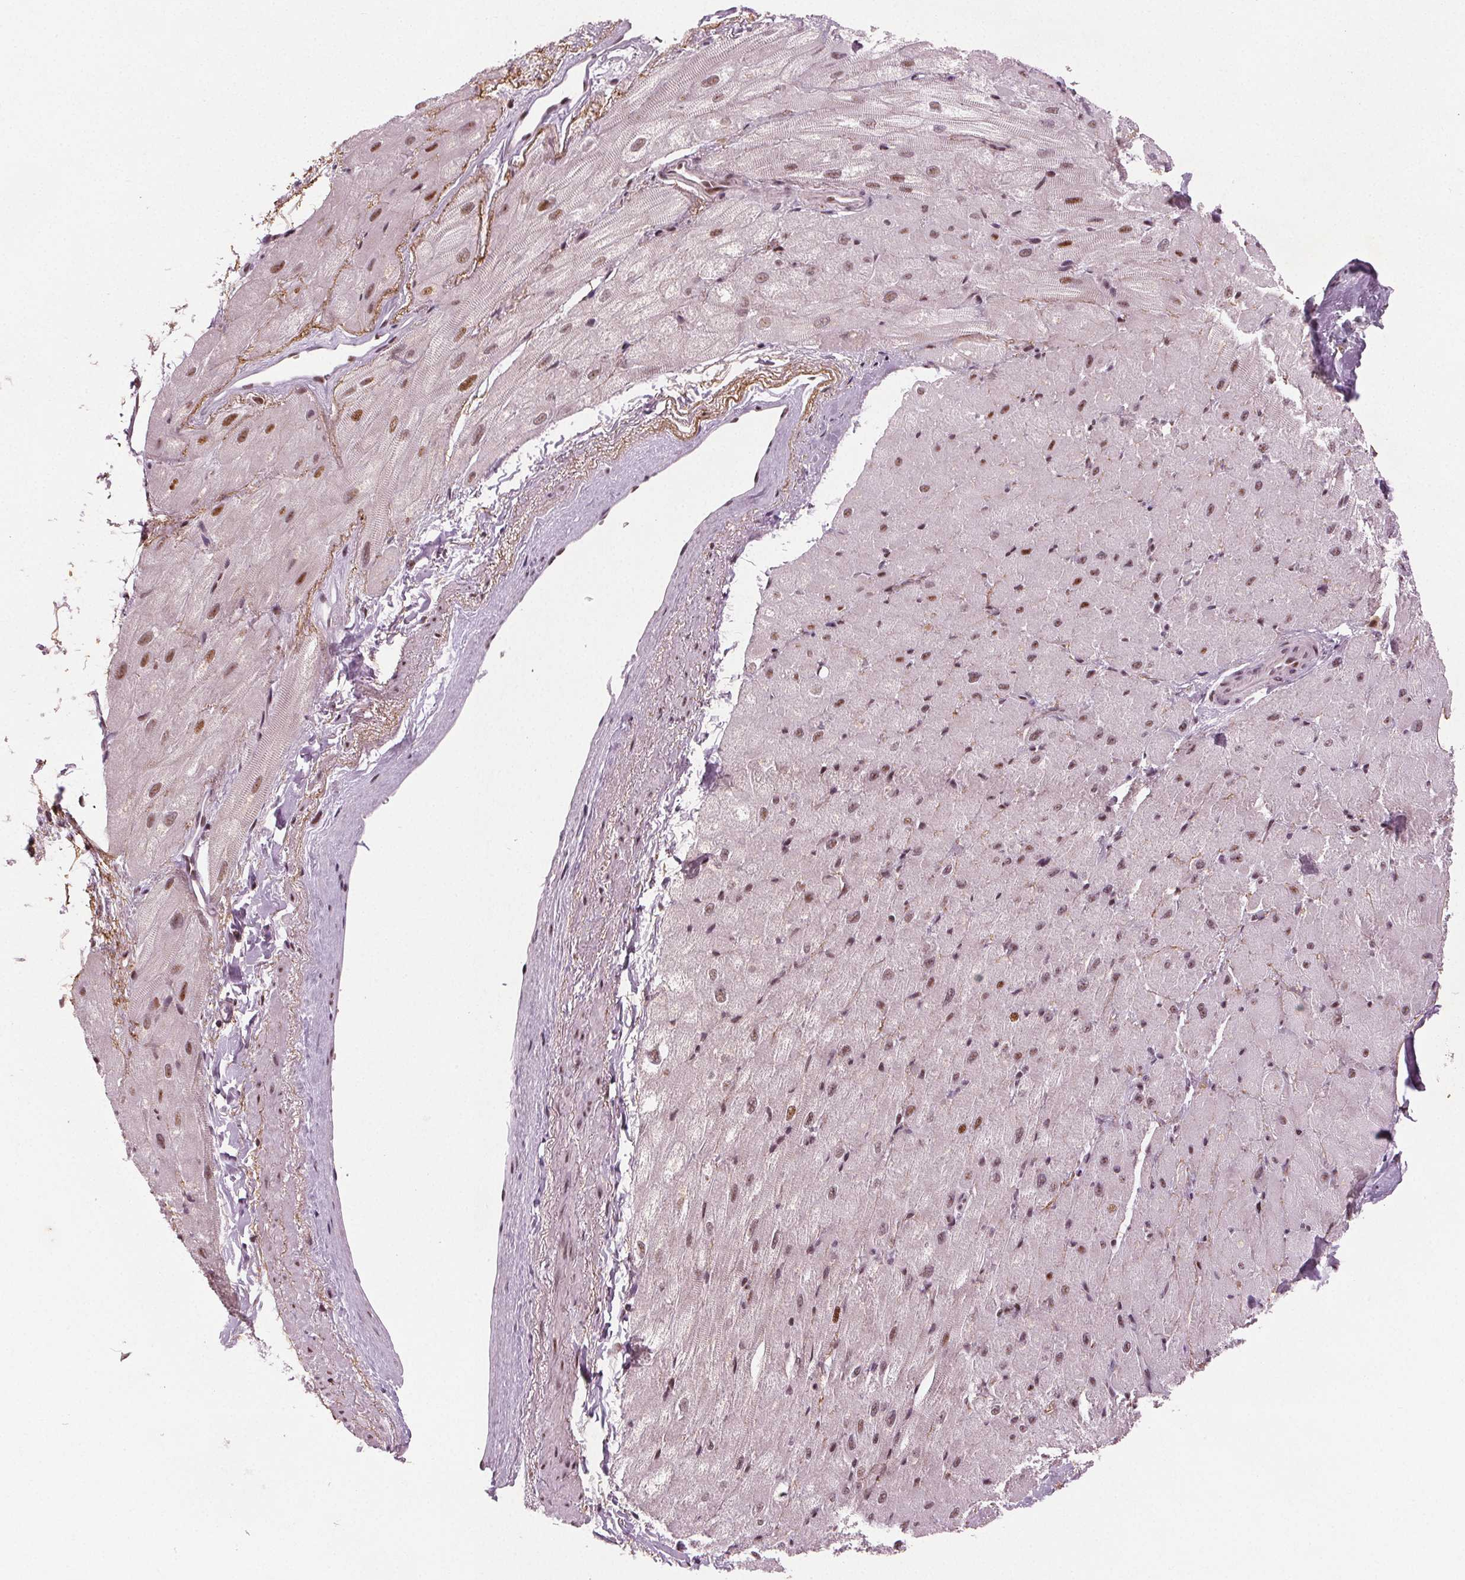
{"staining": {"intensity": "moderate", "quantity": ">75%", "location": "cytoplasmic/membranous,nuclear"}, "tissue": "heart muscle", "cell_type": "Cardiomyocytes", "image_type": "normal", "snomed": [{"axis": "morphology", "description": "Normal tissue, NOS"}, {"axis": "topography", "description": "Heart"}], "caption": "Immunohistochemical staining of normal human heart muscle exhibits moderate cytoplasmic/membranous,nuclear protein expression in approximately >75% of cardiomyocytes.", "gene": "TTC34", "patient": {"sex": "male", "age": 62}}